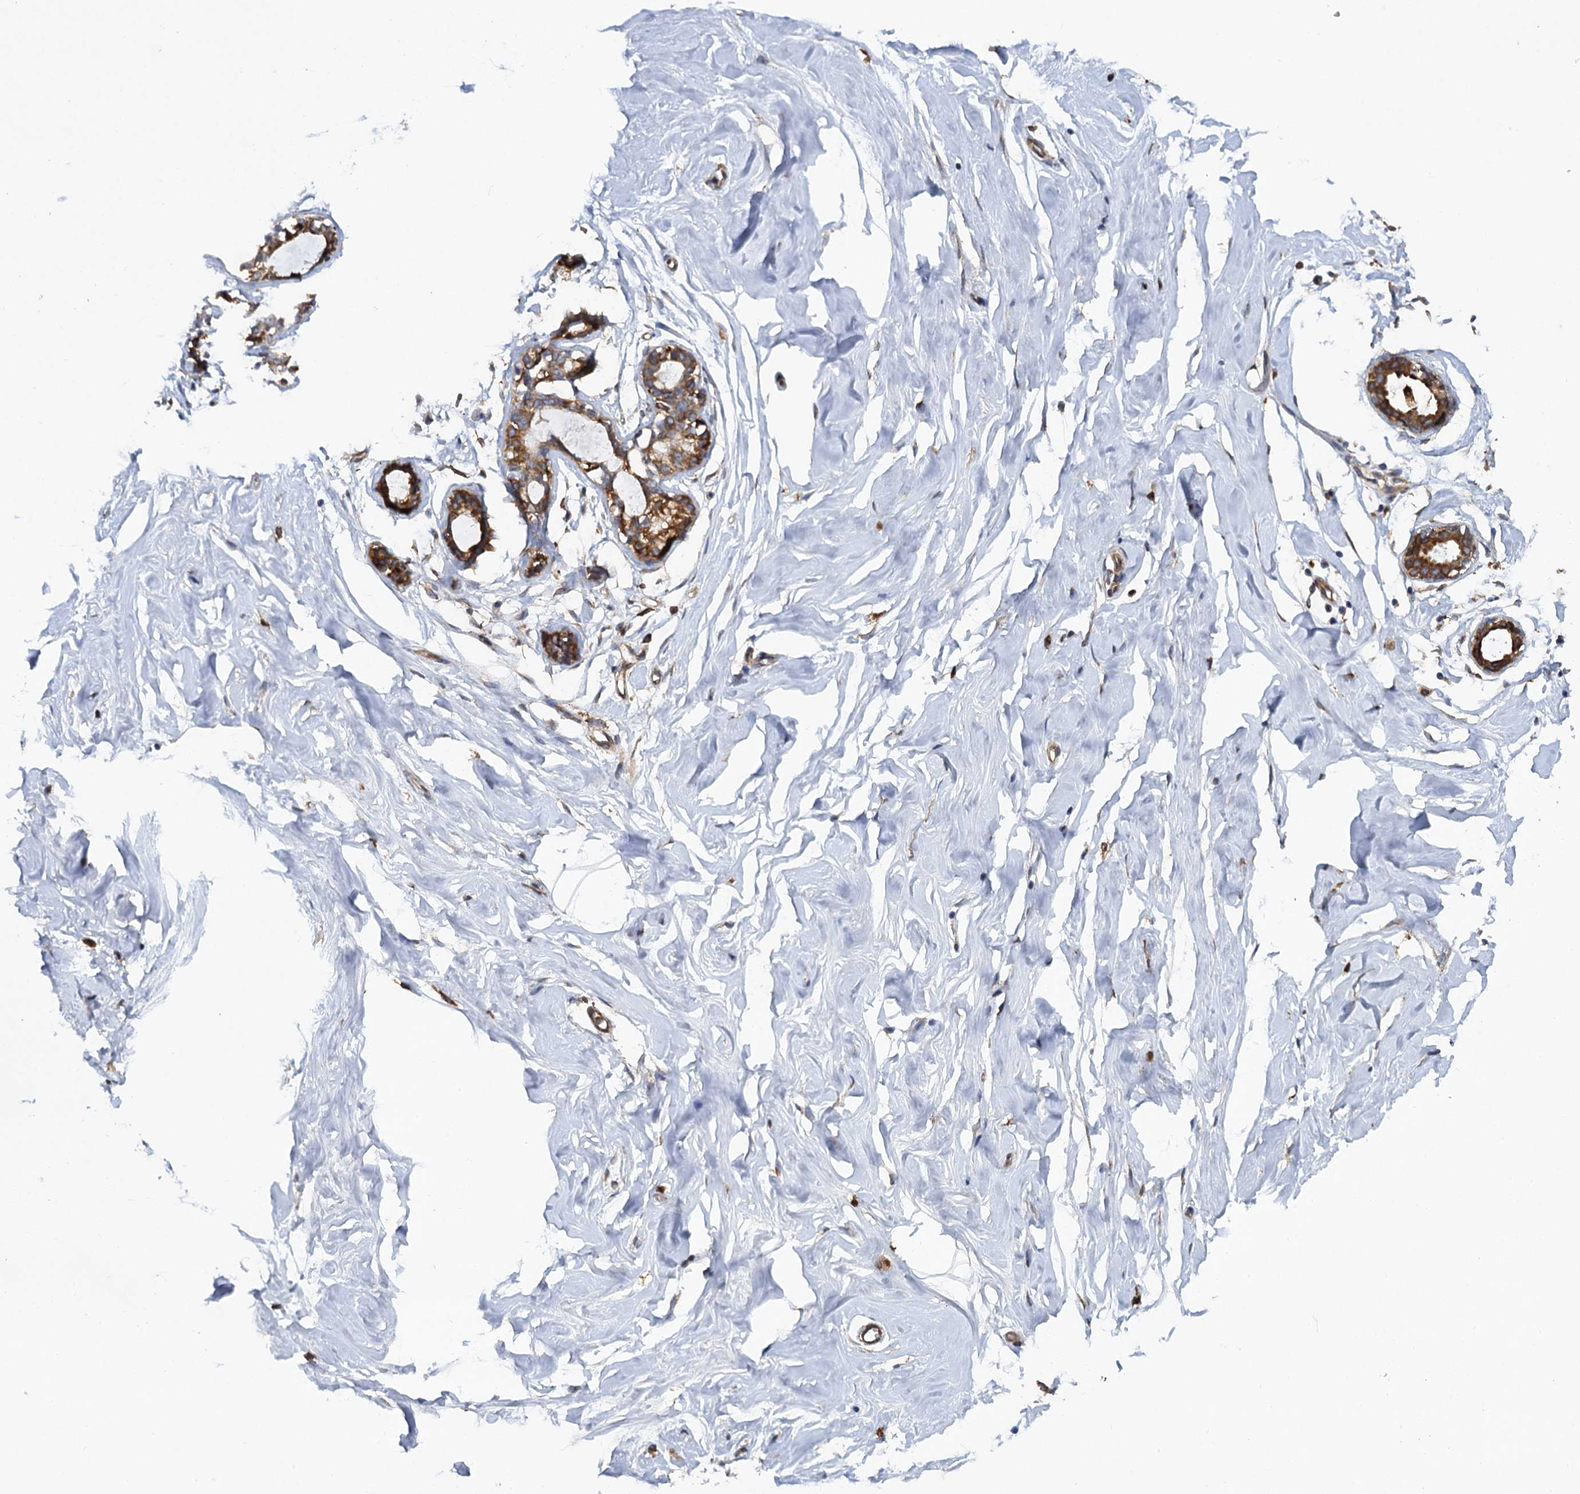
{"staining": {"intensity": "negative", "quantity": "none", "location": "none"}, "tissue": "breast", "cell_type": "Adipocytes", "image_type": "normal", "snomed": [{"axis": "morphology", "description": "Normal tissue, NOS"}, {"axis": "morphology", "description": "Adenoma, NOS"}, {"axis": "topography", "description": "Breast"}], "caption": "Immunohistochemical staining of unremarkable breast exhibits no significant positivity in adipocytes.", "gene": "ARMC5", "patient": {"sex": "female", "age": 23}}